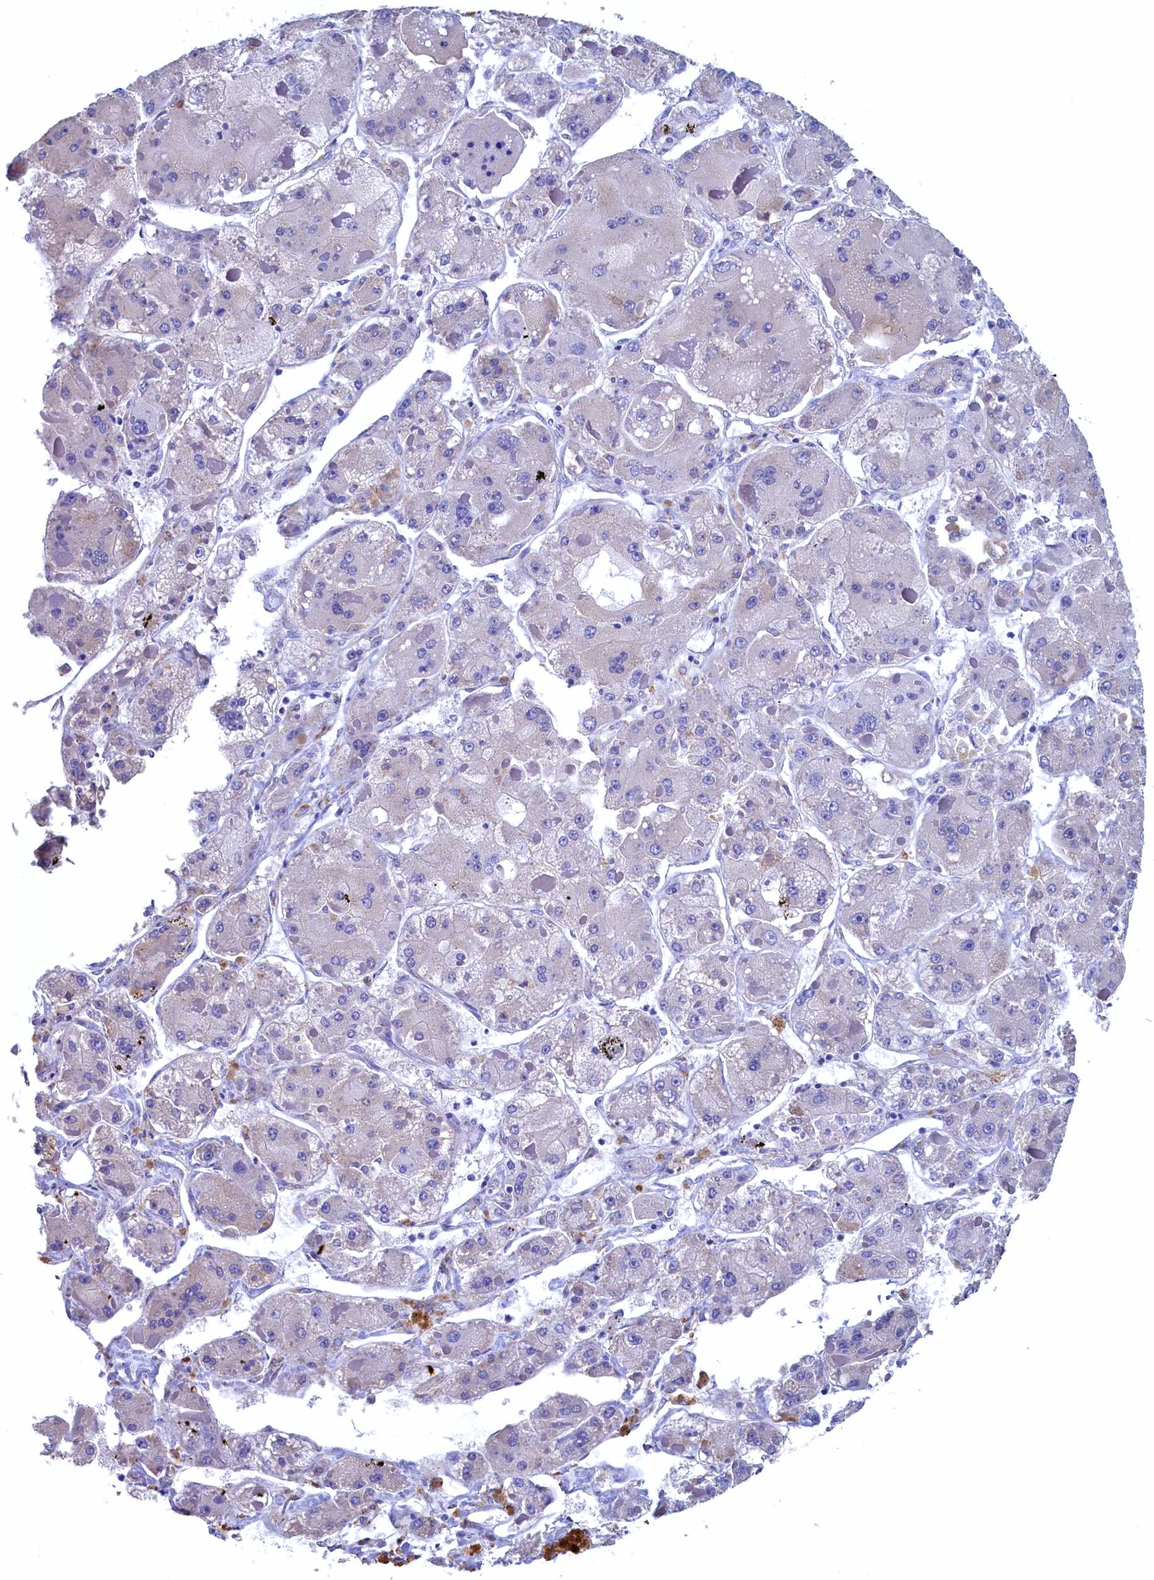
{"staining": {"intensity": "negative", "quantity": "none", "location": "none"}, "tissue": "liver cancer", "cell_type": "Tumor cells", "image_type": "cancer", "snomed": [{"axis": "morphology", "description": "Carcinoma, Hepatocellular, NOS"}, {"axis": "topography", "description": "Liver"}], "caption": "High magnification brightfield microscopy of hepatocellular carcinoma (liver) stained with DAB (3,3'-diaminobenzidine) (brown) and counterstained with hematoxylin (blue): tumor cells show no significant positivity.", "gene": "CBLIF", "patient": {"sex": "female", "age": 73}}